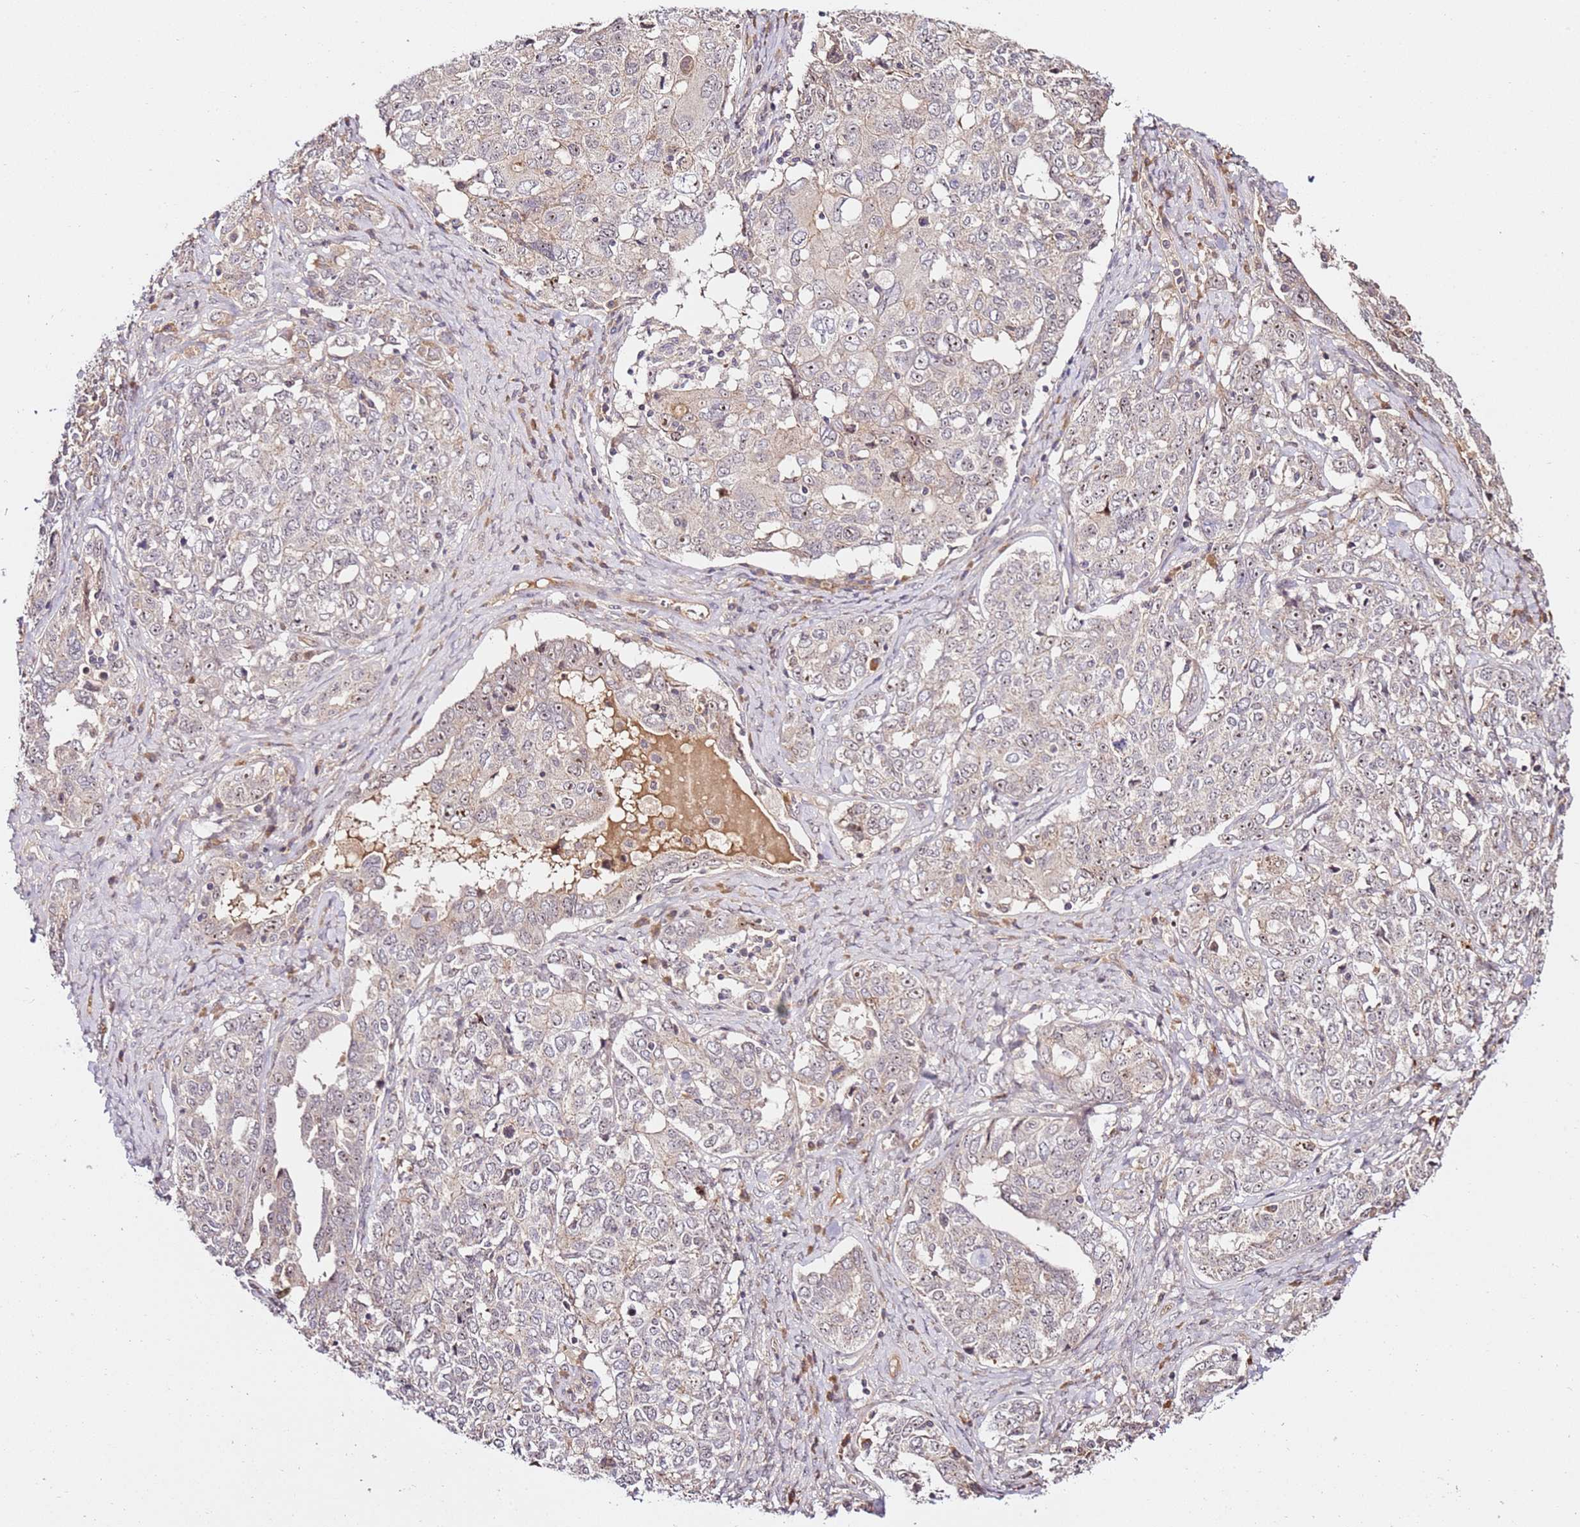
{"staining": {"intensity": "weak", "quantity": "25%-75%", "location": "cytoplasmic/membranous,nuclear"}, "tissue": "ovarian cancer", "cell_type": "Tumor cells", "image_type": "cancer", "snomed": [{"axis": "morphology", "description": "Carcinoma, endometroid"}, {"axis": "topography", "description": "Ovary"}], "caption": "IHC of human endometroid carcinoma (ovarian) exhibits low levels of weak cytoplasmic/membranous and nuclear staining in about 25%-75% of tumor cells. (DAB IHC, brown staining for protein, blue staining for nuclei).", "gene": "DDX27", "patient": {"sex": "female", "age": 62}}